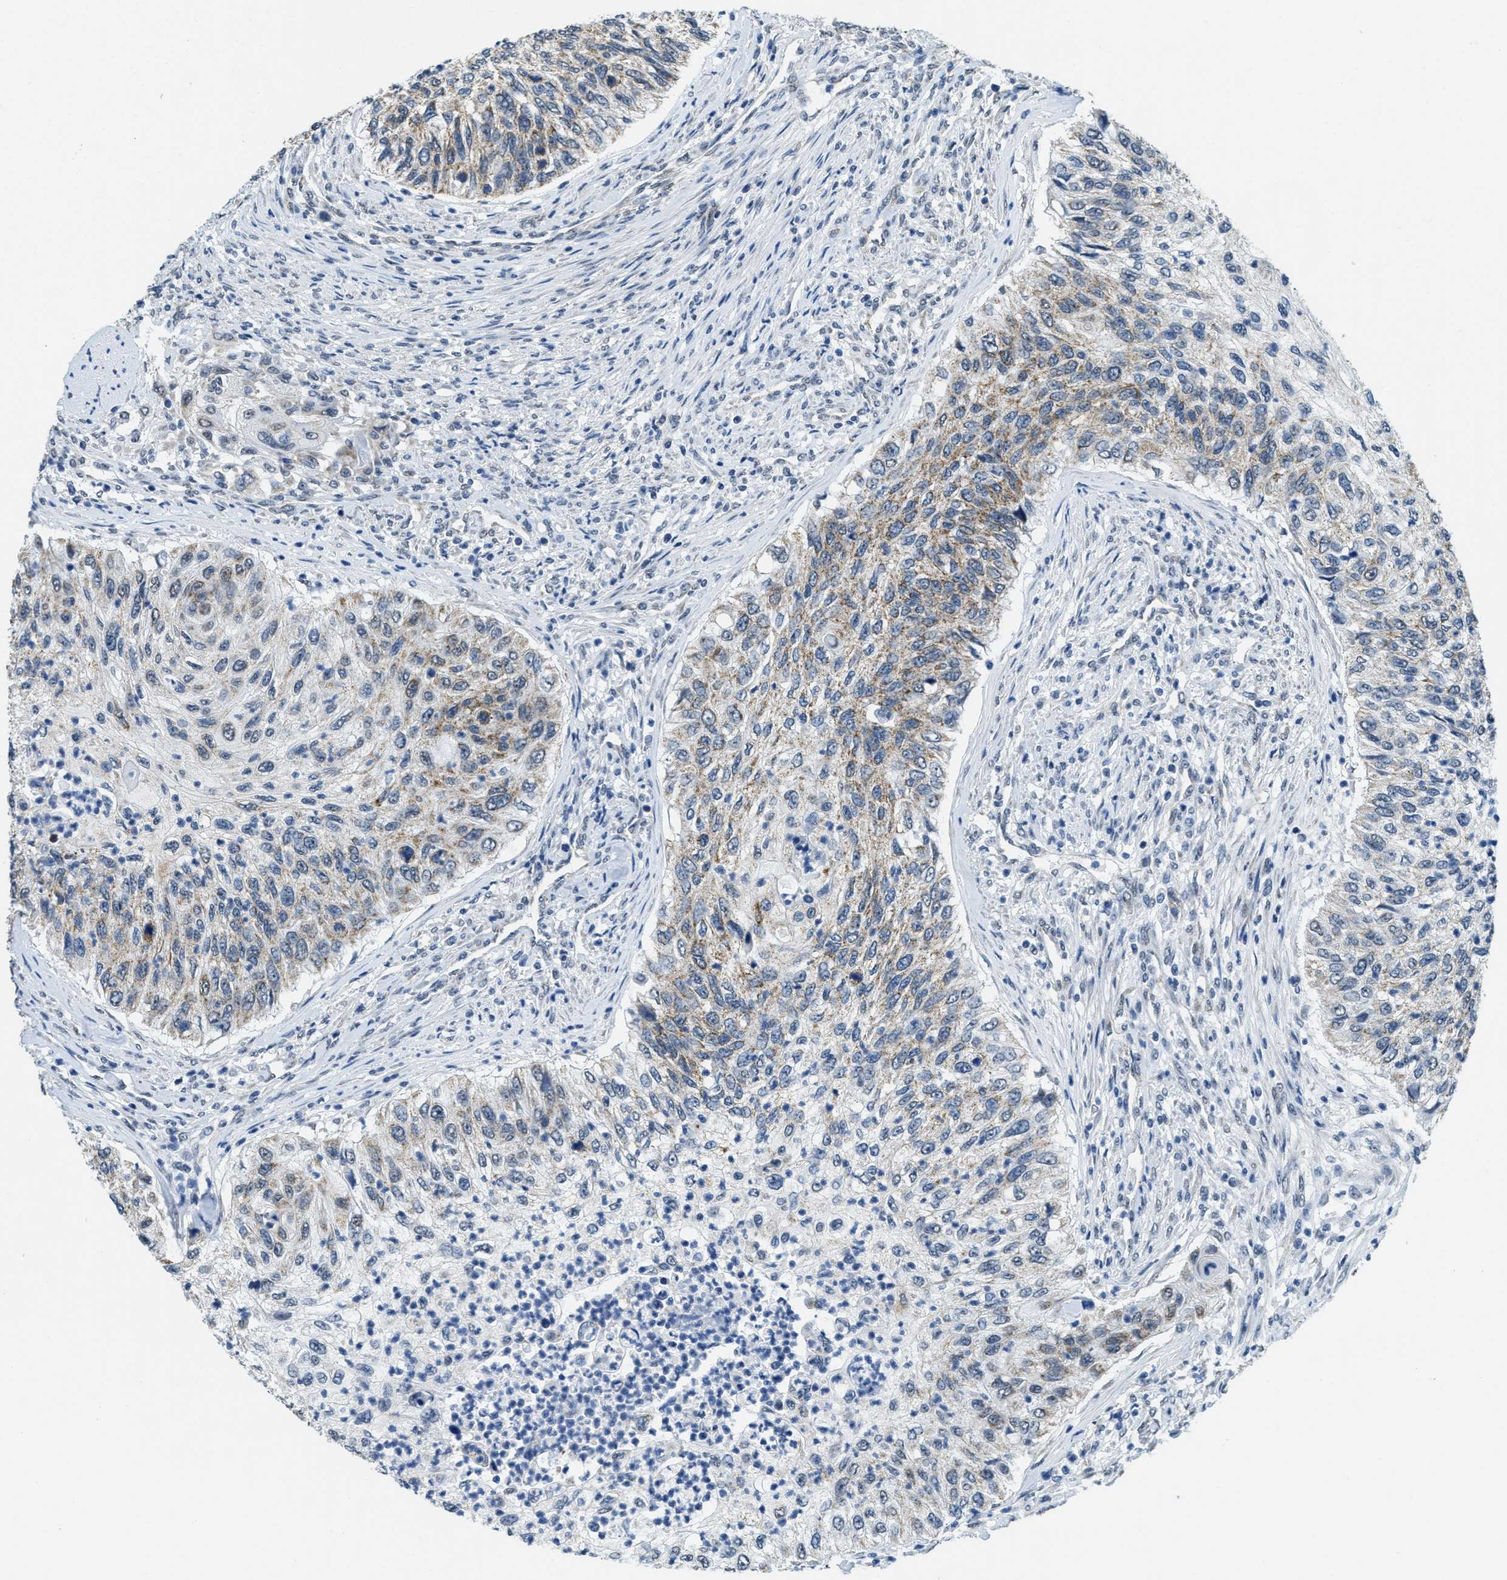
{"staining": {"intensity": "weak", "quantity": ">75%", "location": "cytoplasmic/membranous"}, "tissue": "urothelial cancer", "cell_type": "Tumor cells", "image_type": "cancer", "snomed": [{"axis": "morphology", "description": "Urothelial carcinoma, High grade"}, {"axis": "topography", "description": "Urinary bladder"}], "caption": "Urothelial carcinoma (high-grade) tissue shows weak cytoplasmic/membranous positivity in approximately >75% of tumor cells", "gene": "TOMM70", "patient": {"sex": "female", "age": 60}}